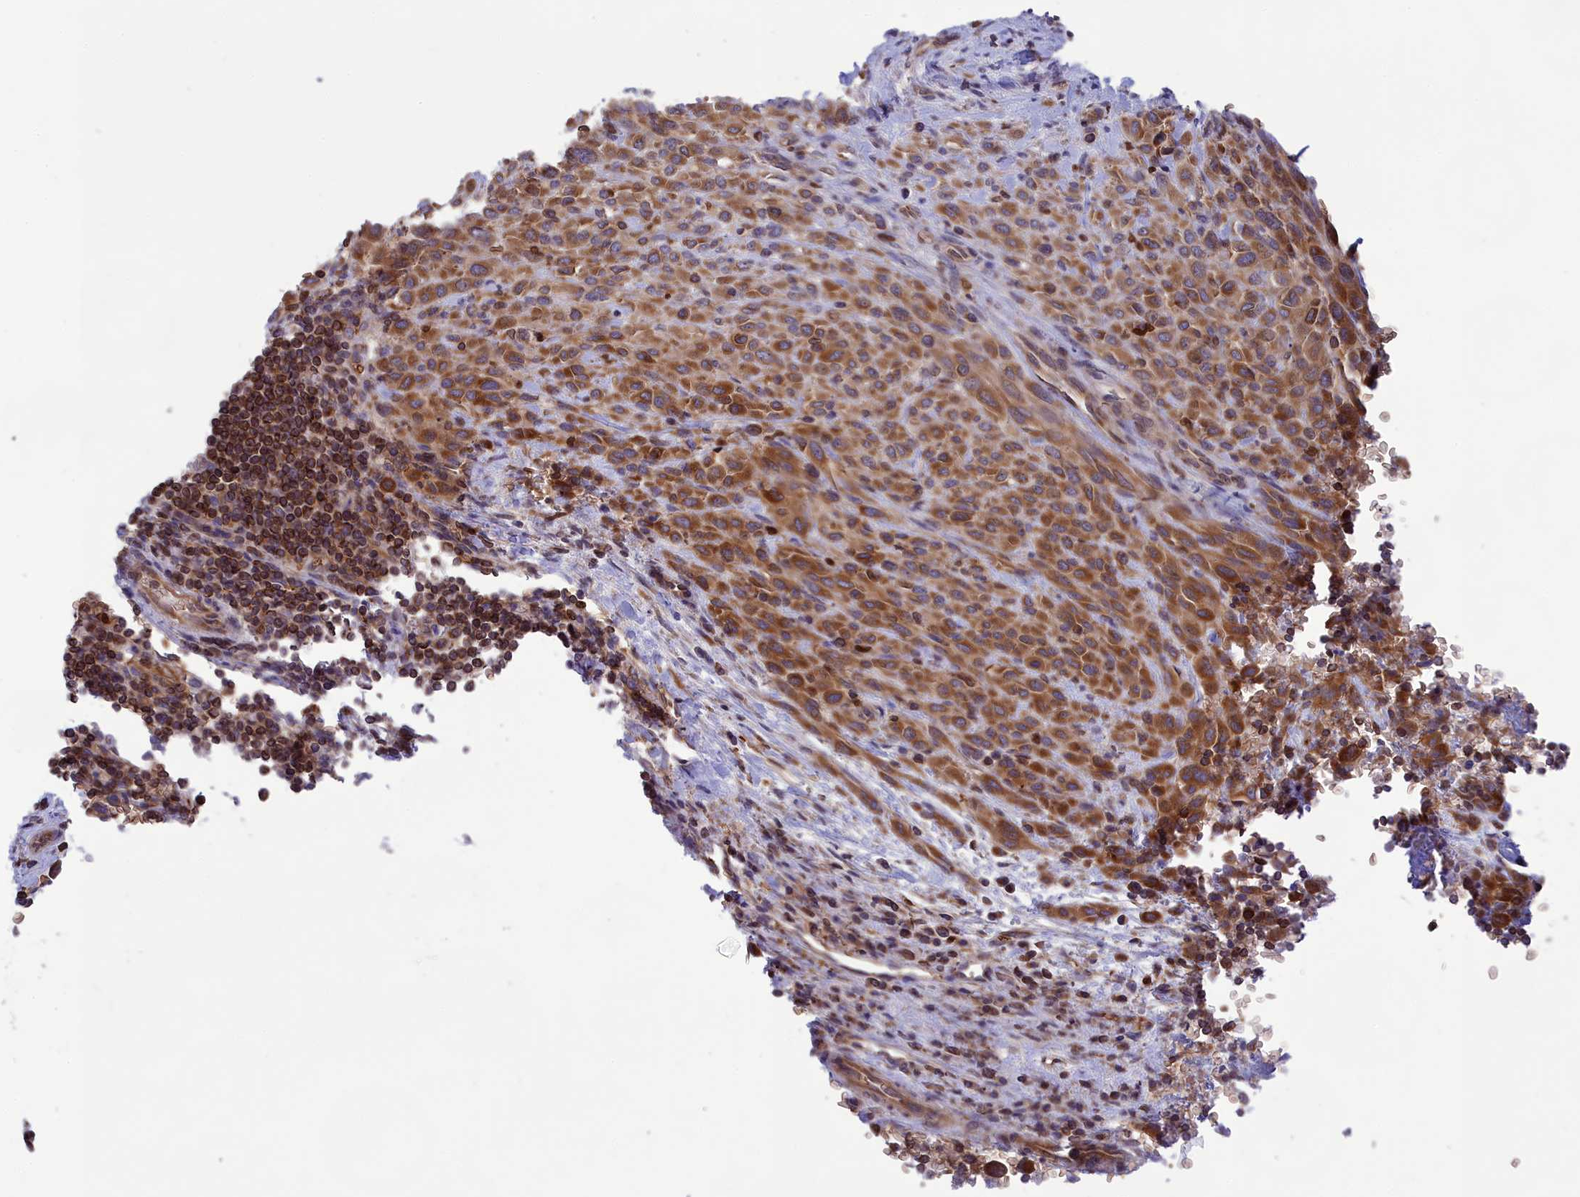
{"staining": {"intensity": "moderate", "quantity": ">75%", "location": "cytoplasmic/membranous"}, "tissue": "melanoma", "cell_type": "Tumor cells", "image_type": "cancer", "snomed": [{"axis": "morphology", "description": "Malignant melanoma, Metastatic site"}, {"axis": "topography", "description": "Skin"}], "caption": "Melanoma tissue displays moderate cytoplasmic/membranous positivity in about >75% of tumor cells The protein of interest is shown in brown color, while the nuclei are stained blue.", "gene": "PKHD1L1", "patient": {"sex": "female", "age": 81}}